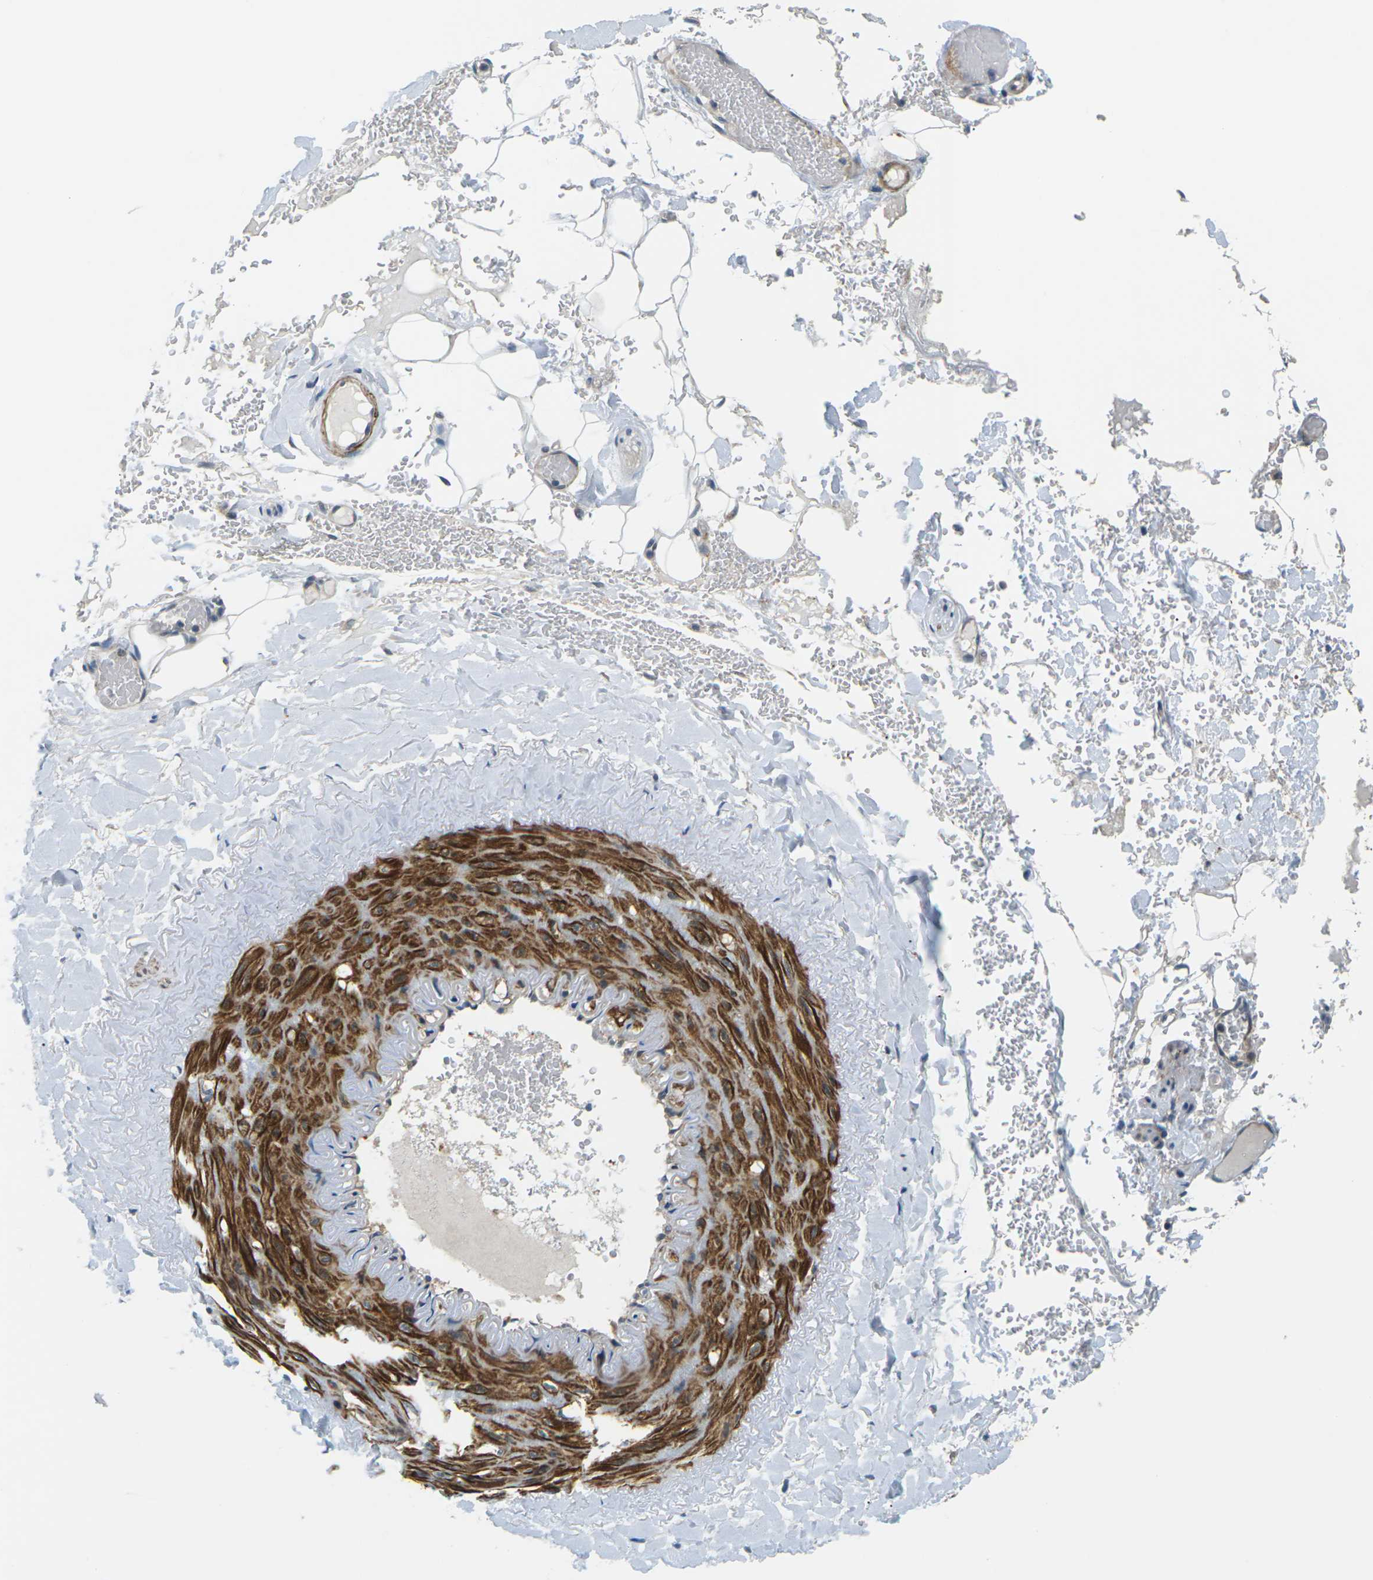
{"staining": {"intensity": "negative", "quantity": "none", "location": "none"}, "tissue": "adipose tissue", "cell_type": "Adipocytes", "image_type": "normal", "snomed": [{"axis": "morphology", "description": "Normal tissue, NOS"}, {"axis": "topography", "description": "Peripheral nerve tissue"}], "caption": "Adipocytes show no significant staining in benign adipose tissue. (Brightfield microscopy of DAB IHC at high magnification).", "gene": "SLC13A3", "patient": {"sex": "male", "age": 70}}